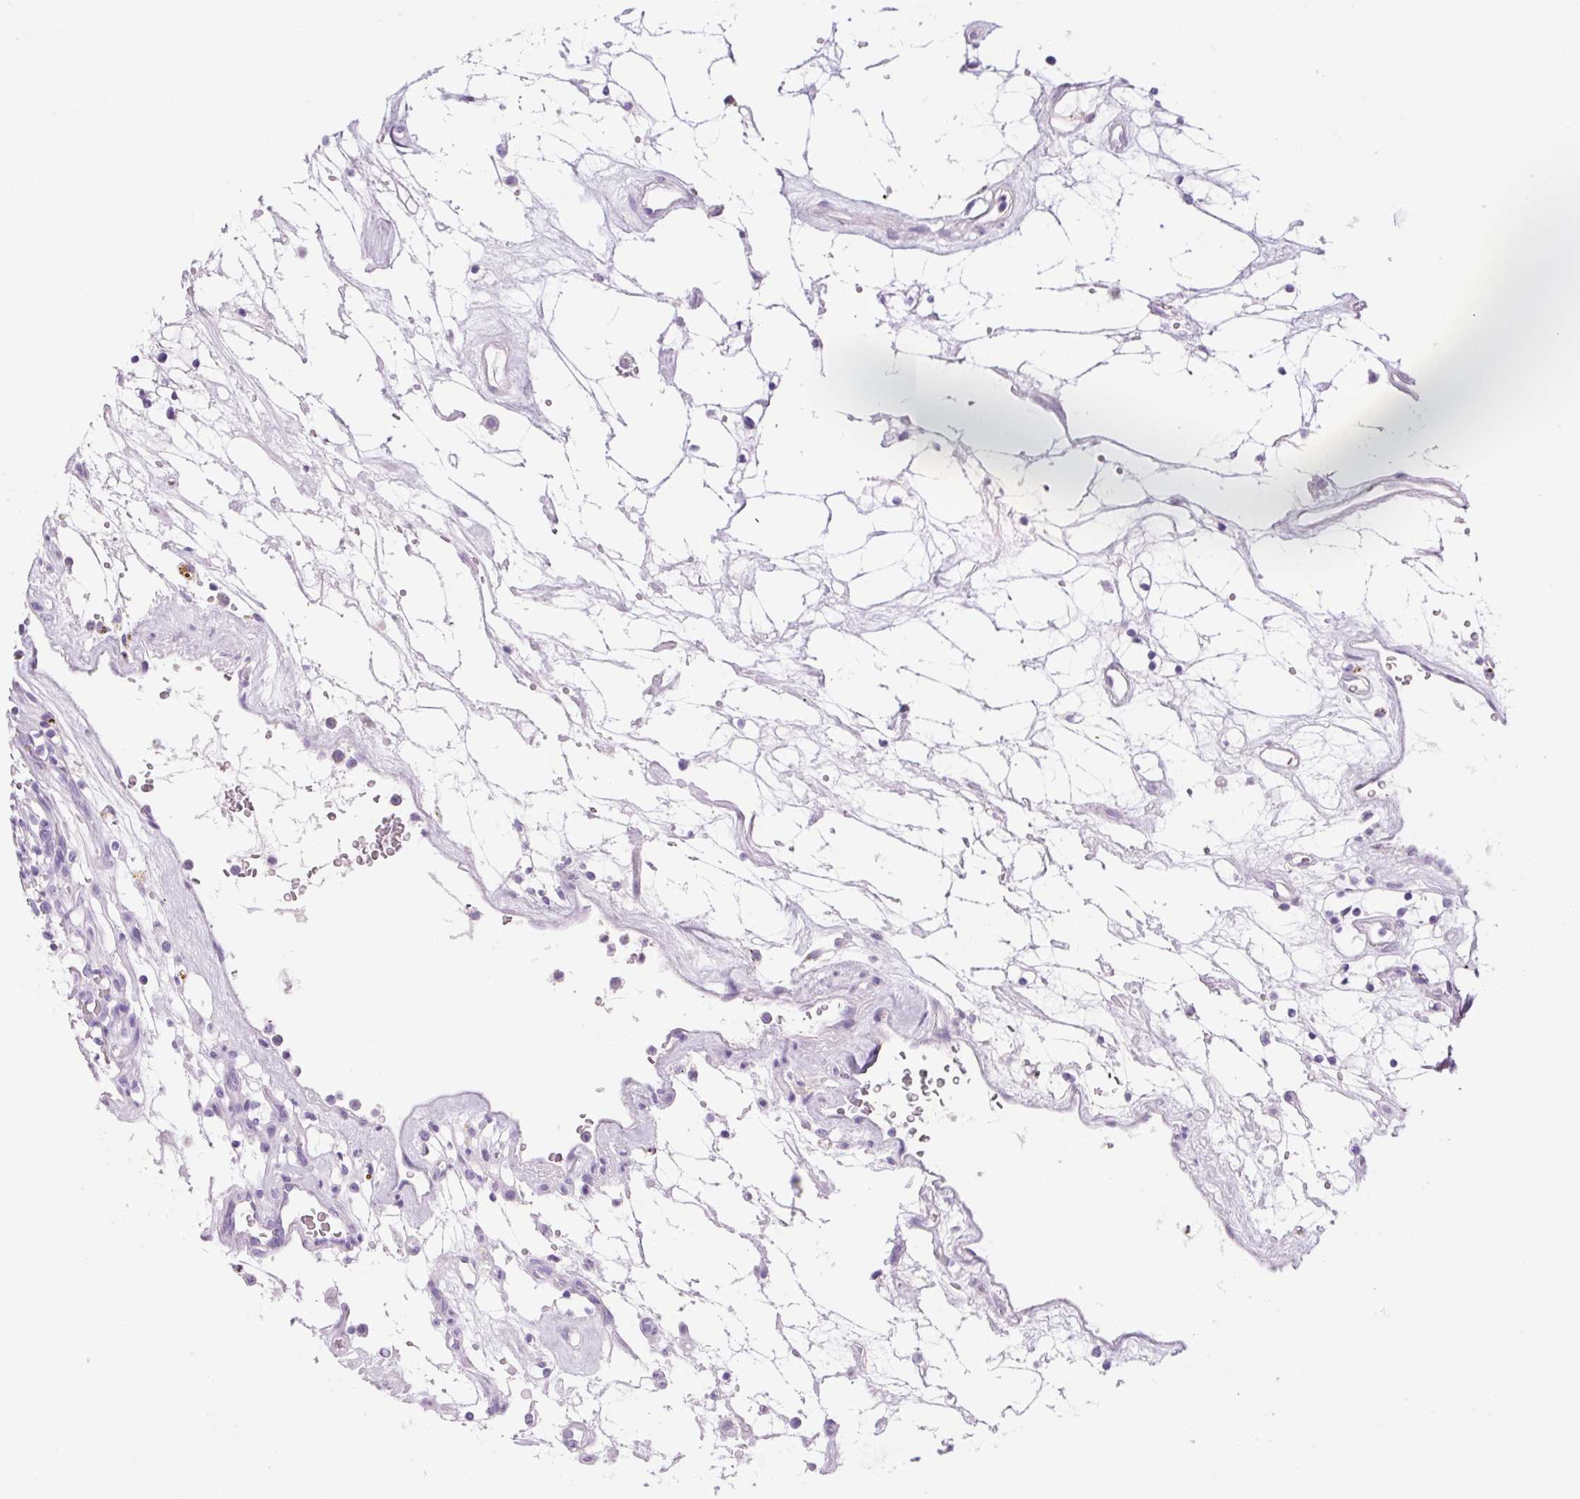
{"staining": {"intensity": "negative", "quantity": "none", "location": "none"}, "tissue": "renal cancer", "cell_type": "Tumor cells", "image_type": "cancer", "snomed": [{"axis": "morphology", "description": "Adenocarcinoma, NOS"}, {"axis": "topography", "description": "Kidney"}], "caption": "The IHC photomicrograph has no significant staining in tumor cells of adenocarcinoma (renal) tissue. Brightfield microscopy of immunohistochemistry stained with DAB (3,3'-diaminobenzidine) (brown) and hematoxylin (blue), captured at high magnification.", "gene": "PRRT1", "patient": {"sex": "female", "age": 69}}